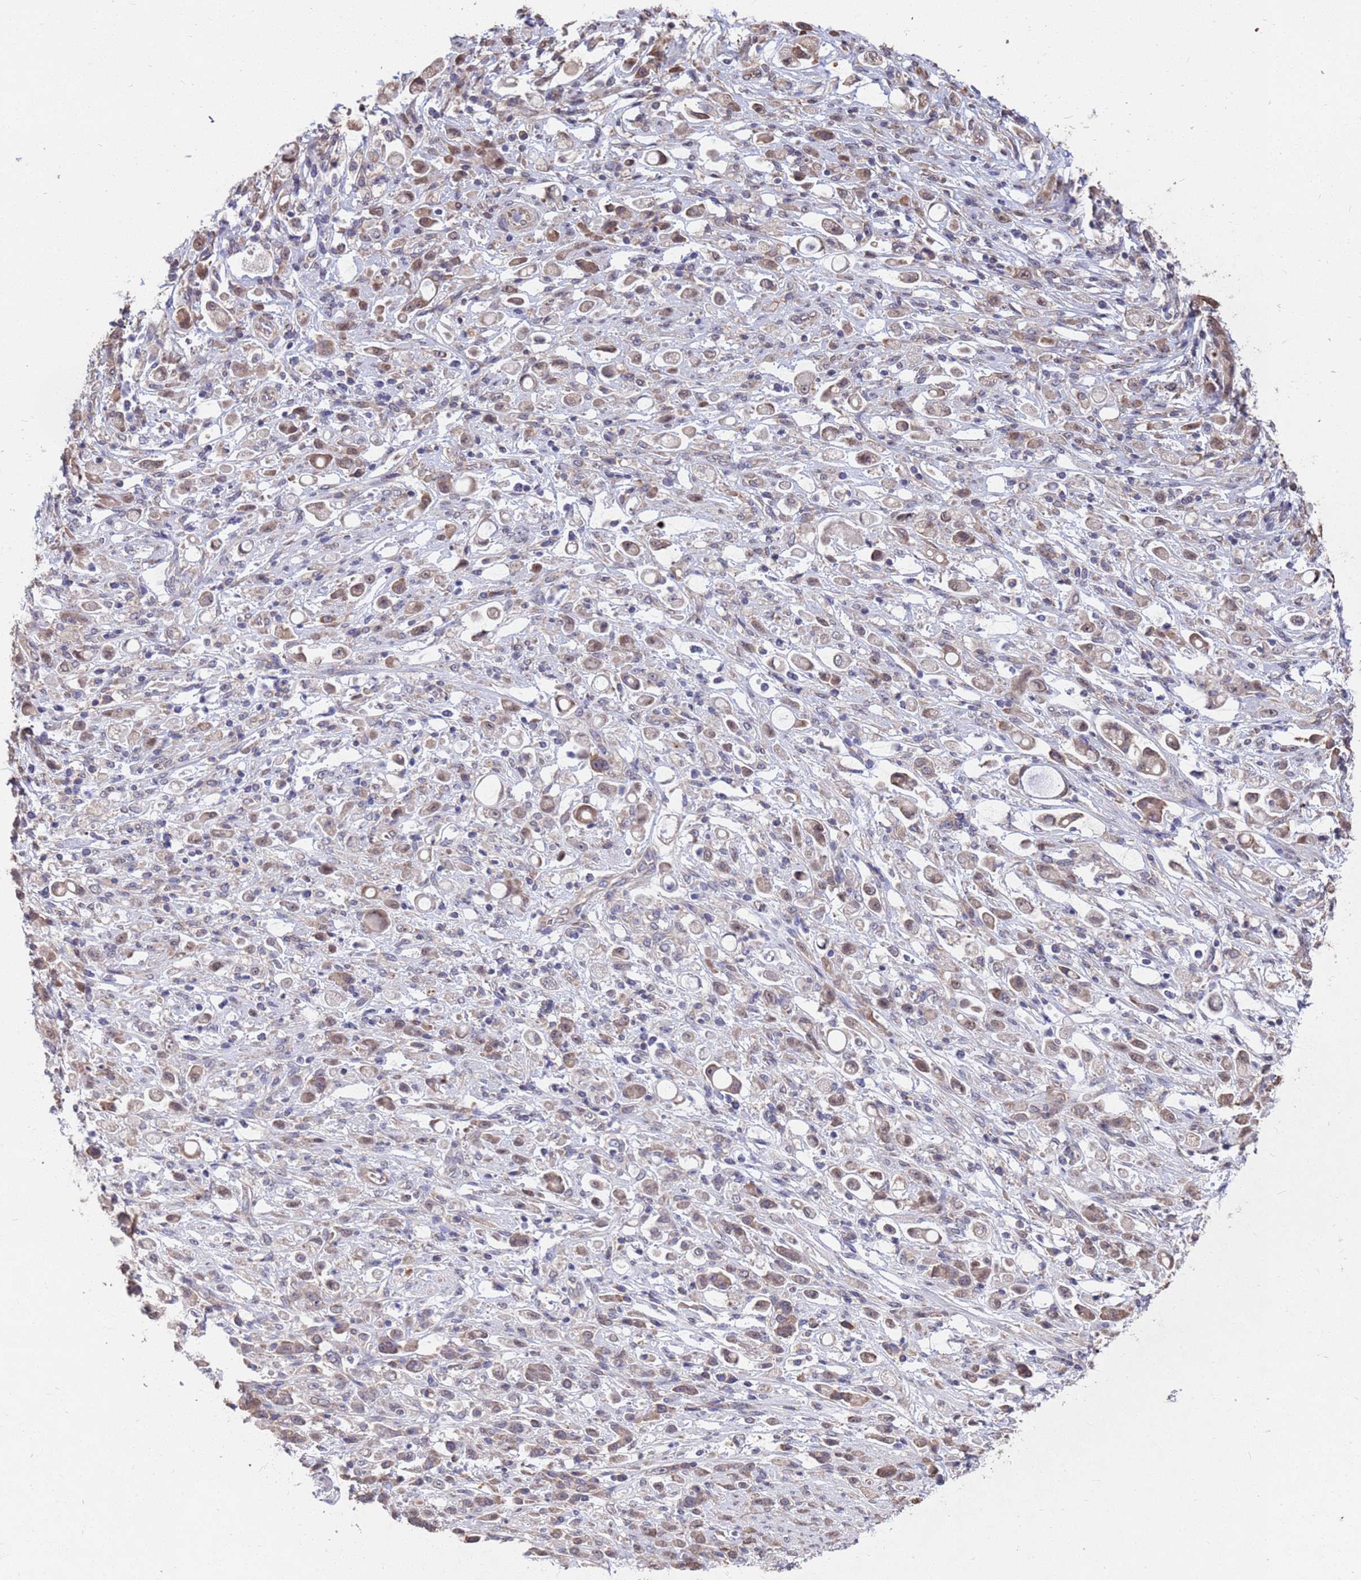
{"staining": {"intensity": "moderate", "quantity": "25%-75%", "location": "cytoplasmic/membranous"}, "tissue": "stomach cancer", "cell_type": "Tumor cells", "image_type": "cancer", "snomed": [{"axis": "morphology", "description": "Adenocarcinoma, NOS"}, {"axis": "topography", "description": "Stomach"}], "caption": "Immunohistochemical staining of stomach adenocarcinoma demonstrates medium levels of moderate cytoplasmic/membranous positivity in about 25%-75% of tumor cells.", "gene": "CFAP119", "patient": {"sex": "female", "age": 60}}